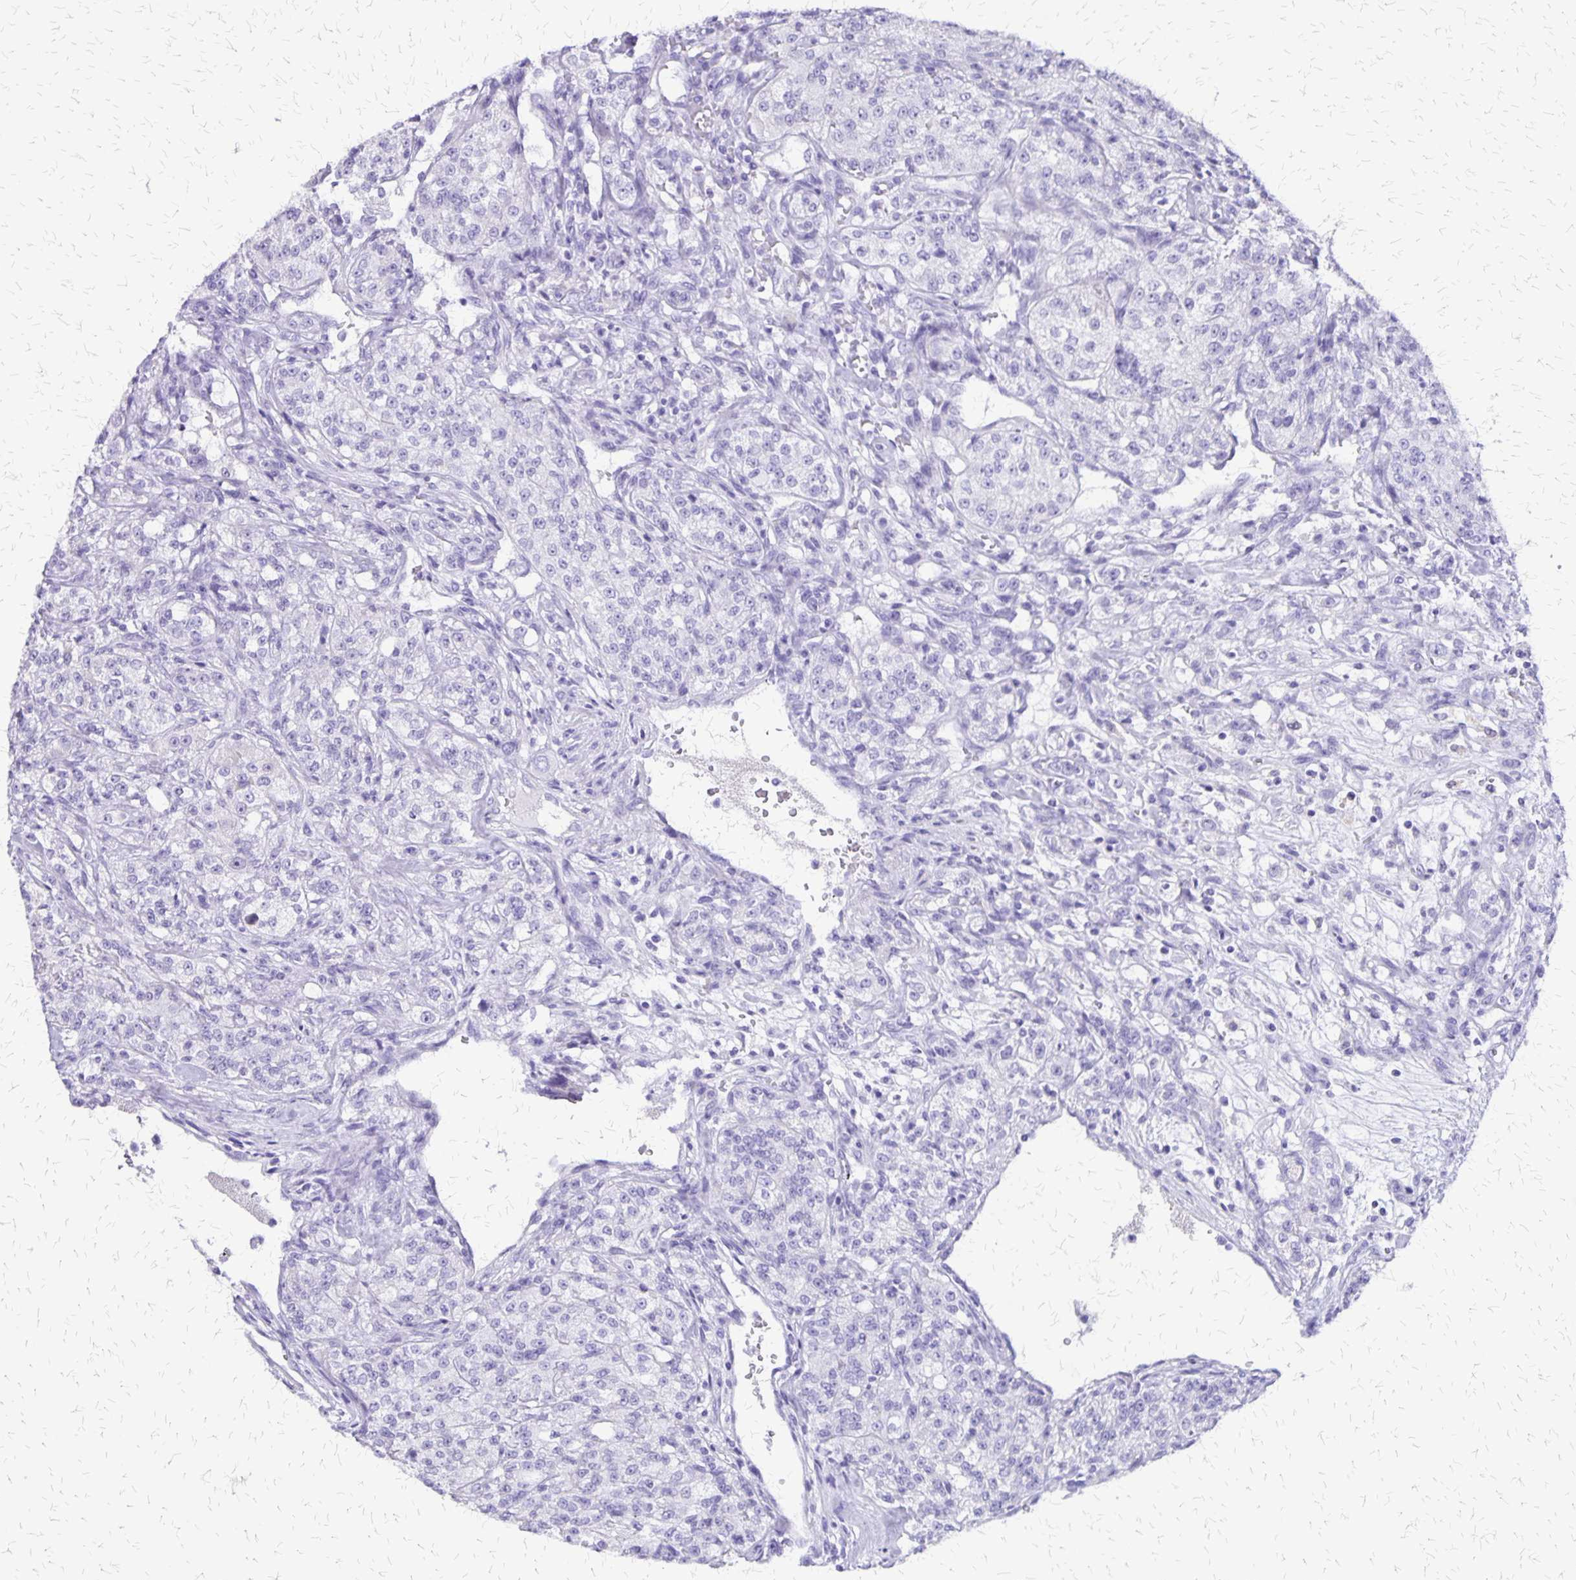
{"staining": {"intensity": "negative", "quantity": "none", "location": "none"}, "tissue": "renal cancer", "cell_type": "Tumor cells", "image_type": "cancer", "snomed": [{"axis": "morphology", "description": "Adenocarcinoma, NOS"}, {"axis": "topography", "description": "Kidney"}], "caption": "High magnification brightfield microscopy of renal adenocarcinoma stained with DAB (3,3'-diaminobenzidine) (brown) and counterstained with hematoxylin (blue): tumor cells show no significant staining.", "gene": "SLC13A2", "patient": {"sex": "female", "age": 63}}